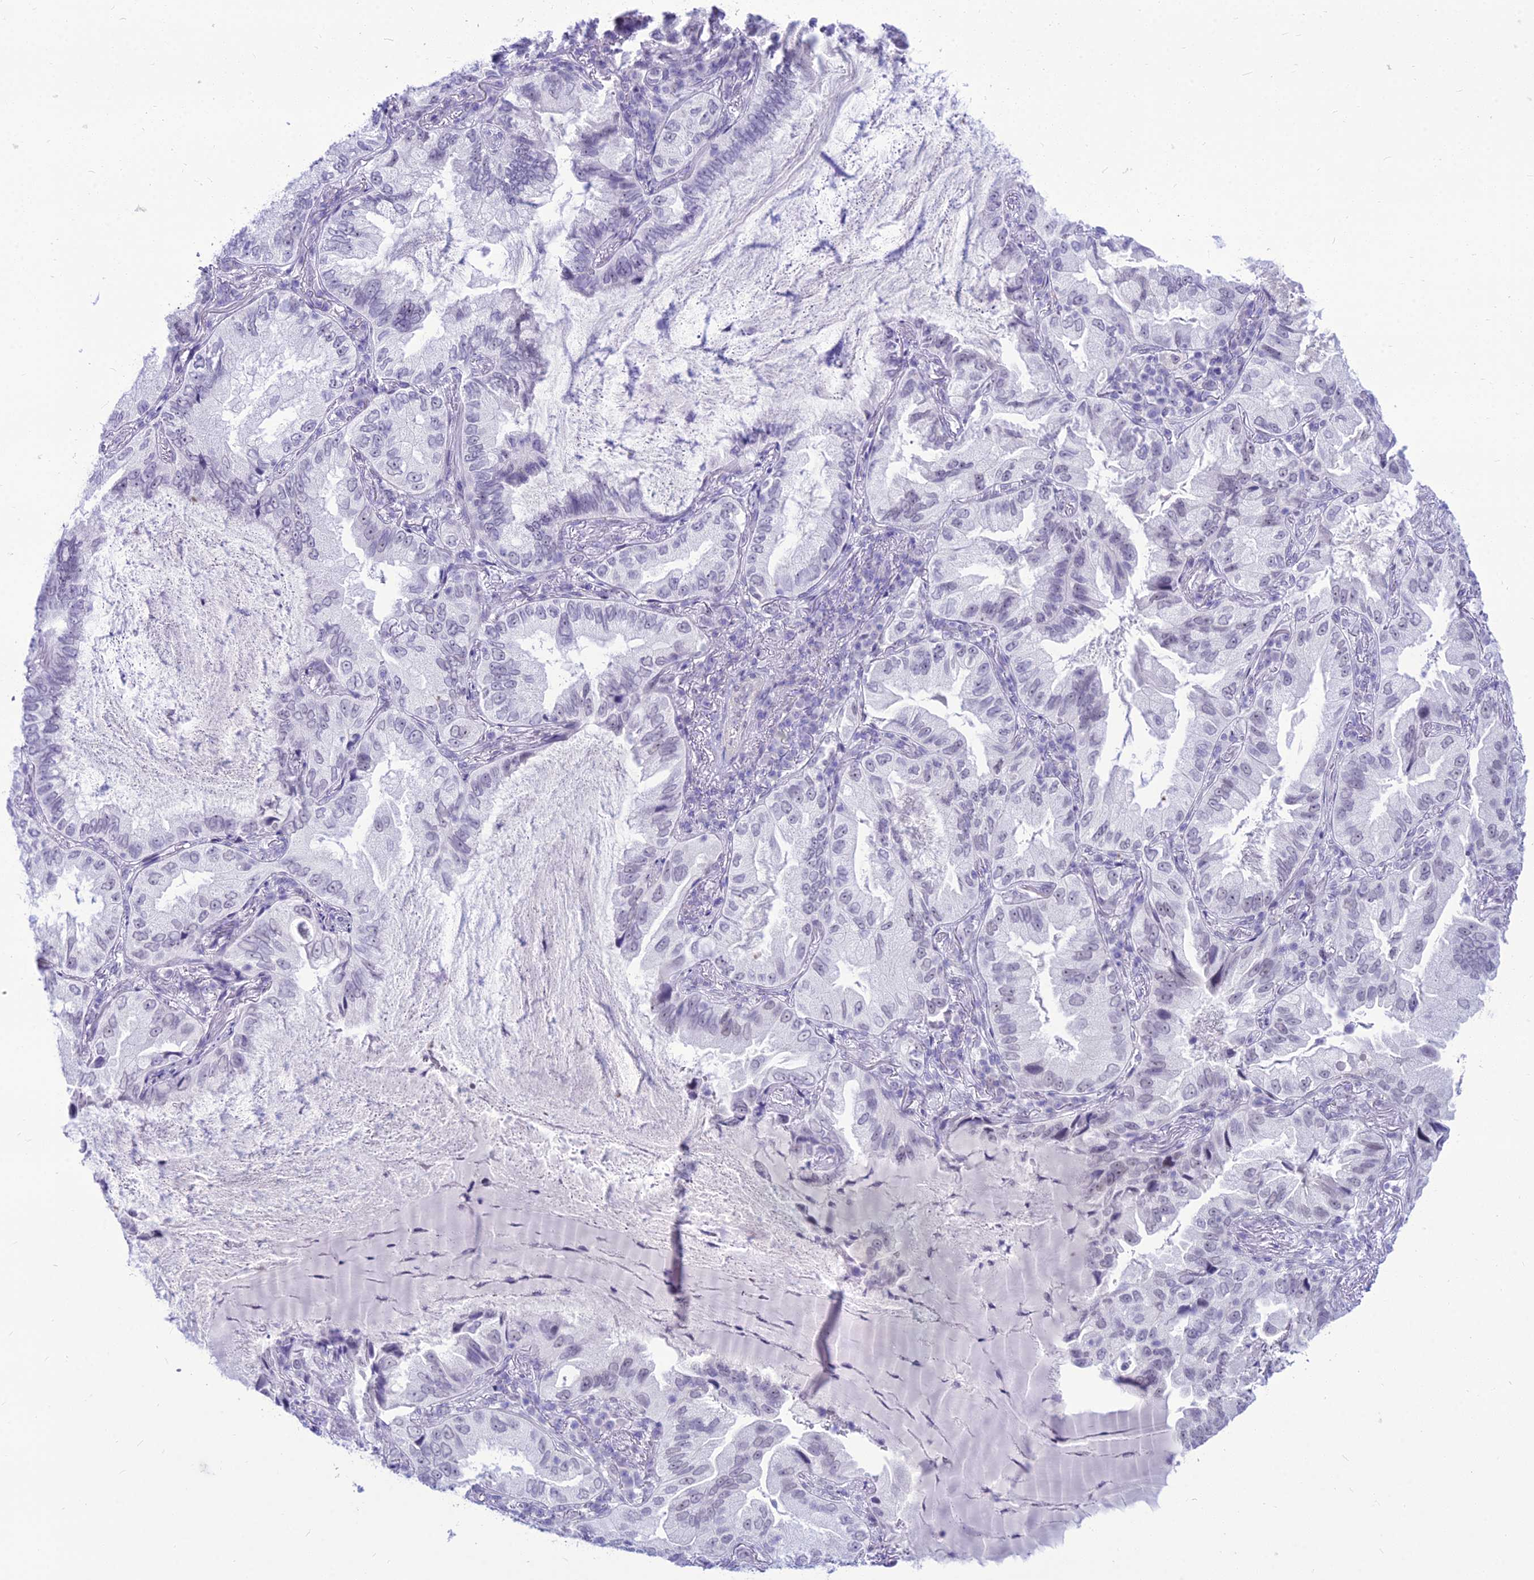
{"staining": {"intensity": "negative", "quantity": "none", "location": "none"}, "tissue": "lung cancer", "cell_type": "Tumor cells", "image_type": "cancer", "snomed": [{"axis": "morphology", "description": "Adenocarcinoma, NOS"}, {"axis": "topography", "description": "Lung"}], "caption": "Immunohistochemistry micrograph of adenocarcinoma (lung) stained for a protein (brown), which reveals no positivity in tumor cells.", "gene": "DHX40", "patient": {"sex": "female", "age": 69}}